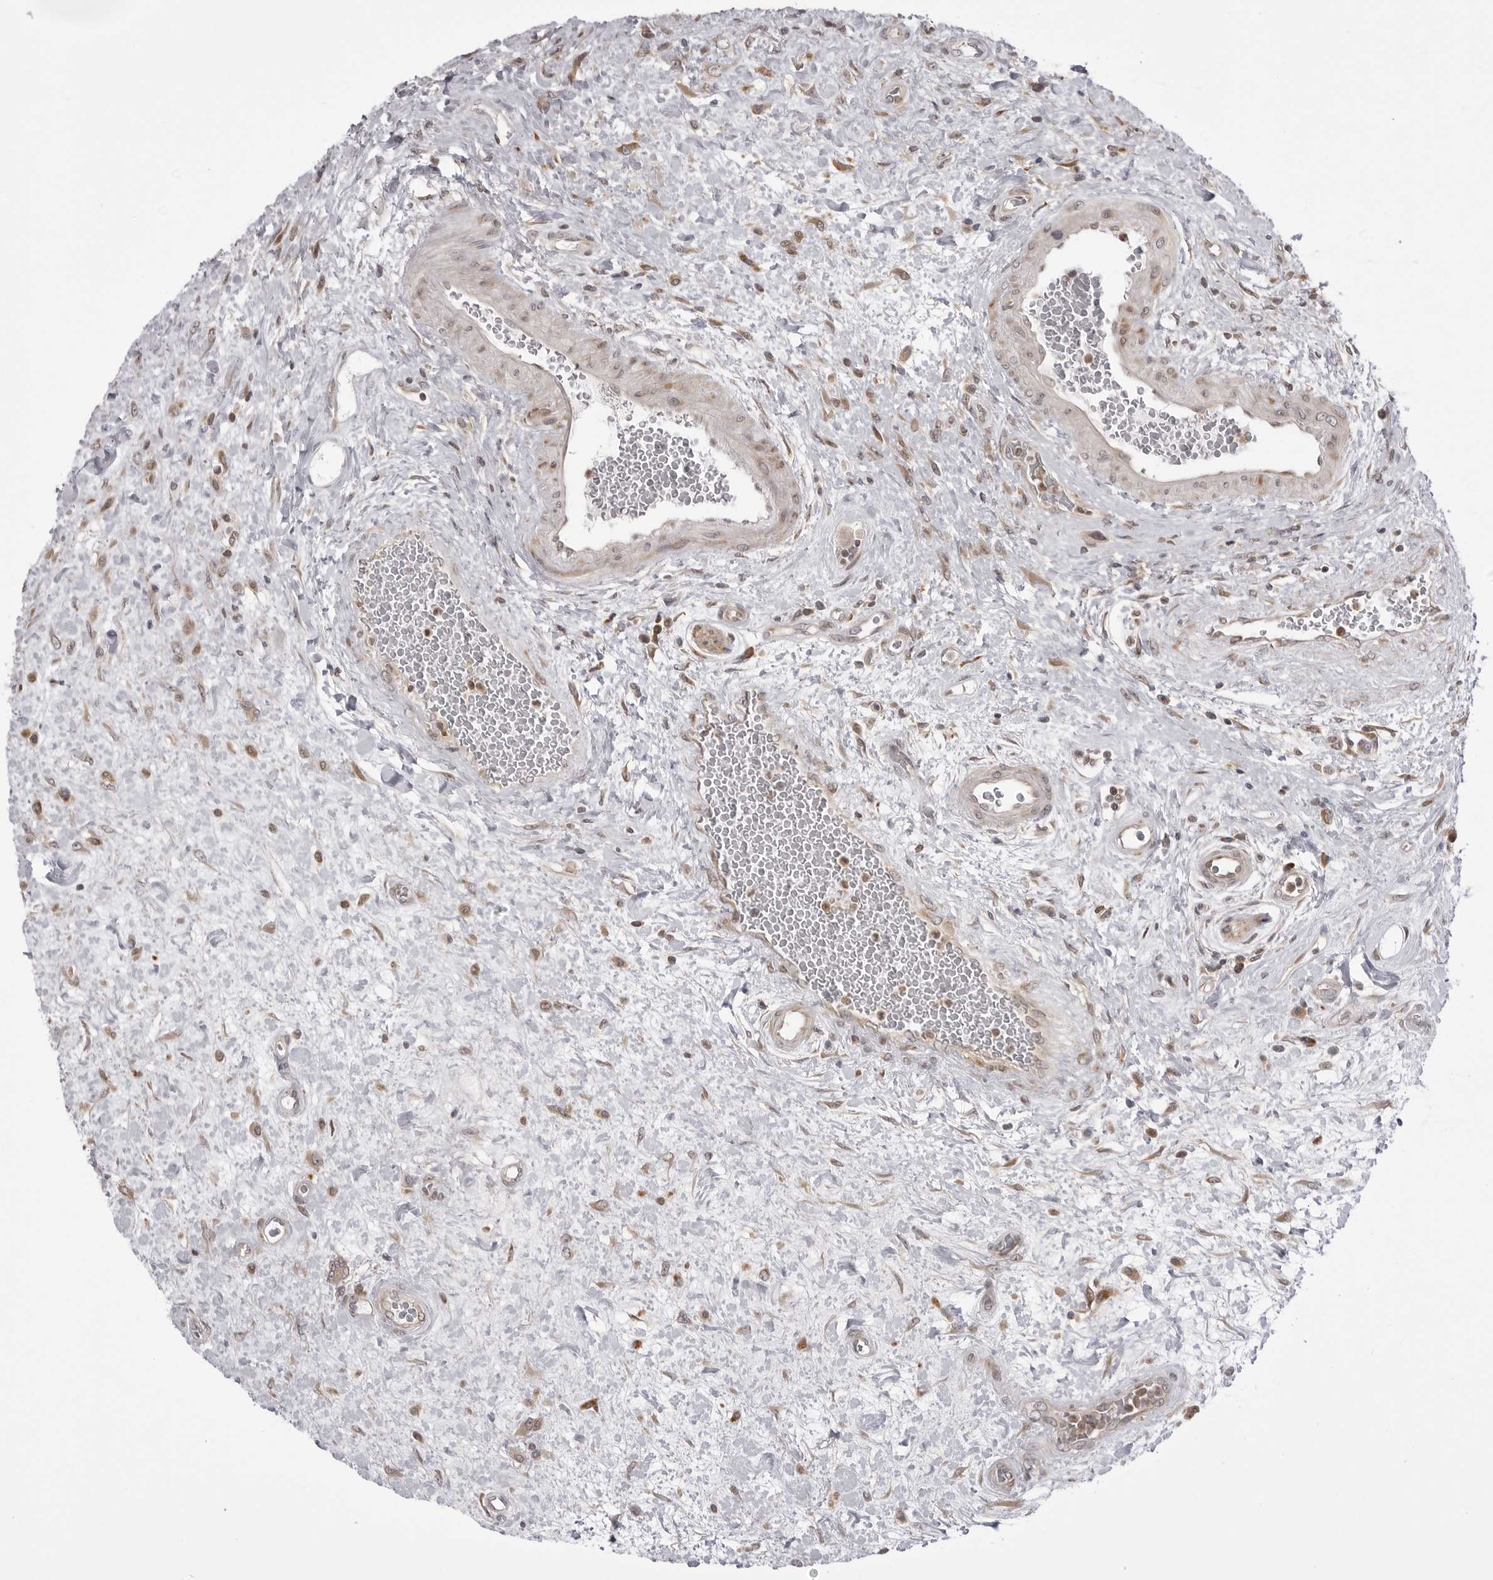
{"staining": {"intensity": "moderate", "quantity": ">75%", "location": "cytoplasmic/membranous"}, "tissue": "urothelial cancer", "cell_type": "Tumor cells", "image_type": "cancer", "snomed": [{"axis": "morphology", "description": "Urothelial carcinoma, High grade"}, {"axis": "topography", "description": "Urinary bladder"}], "caption": "The micrograph exhibits immunohistochemical staining of urothelial cancer. There is moderate cytoplasmic/membranous positivity is seen in about >75% of tumor cells.", "gene": "PTK2B", "patient": {"sex": "male", "age": 50}}